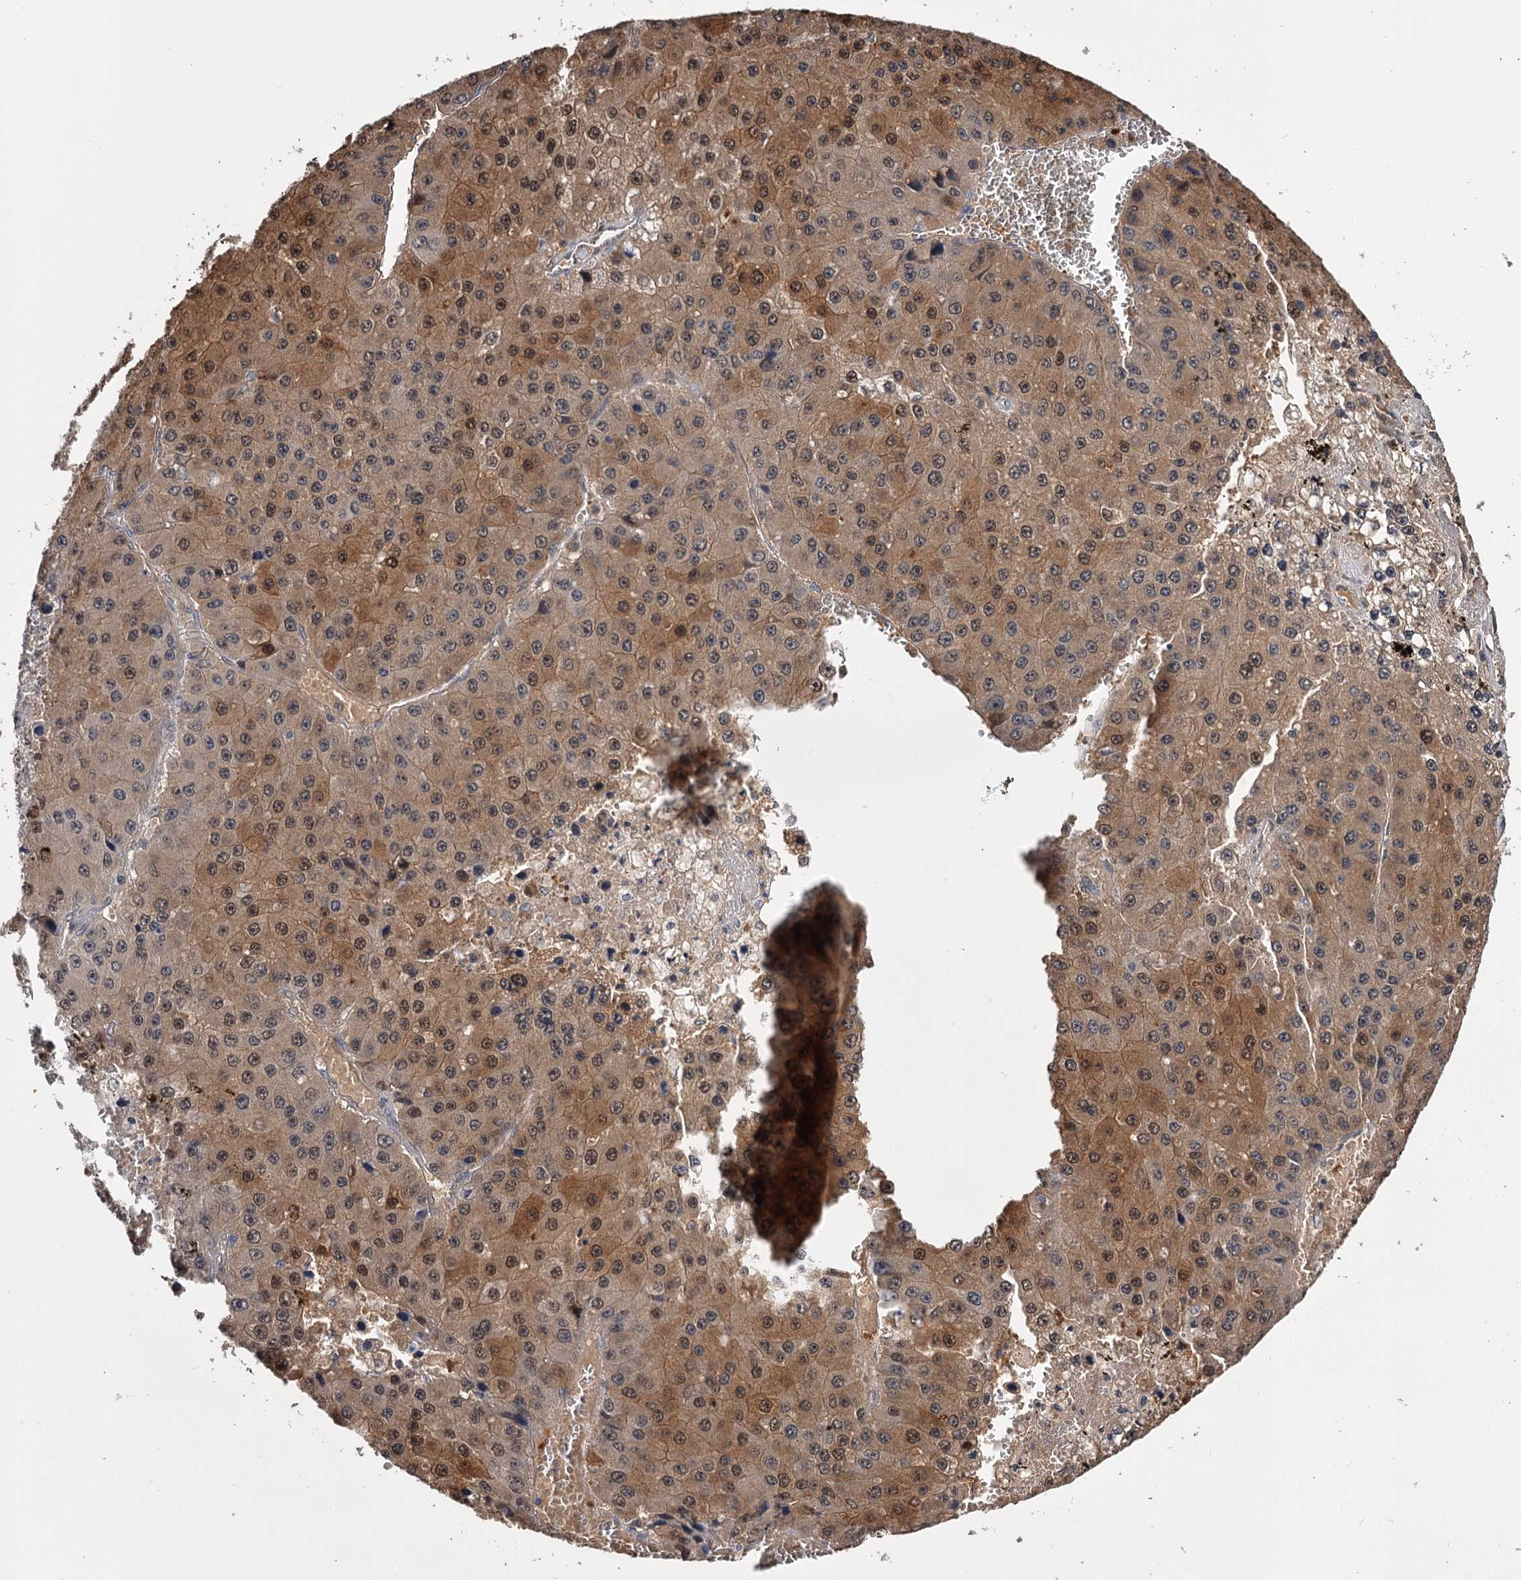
{"staining": {"intensity": "moderate", "quantity": ">75%", "location": "cytoplasmic/membranous,nuclear"}, "tissue": "liver cancer", "cell_type": "Tumor cells", "image_type": "cancer", "snomed": [{"axis": "morphology", "description": "Carcinoma, Hepatocellular, NOS"}, {"axis": "topography", "description": "Liver"}], "caption": "The immunohistochemical stain highlights moderate cytoplasmic/membranous and nuclear expression in tumor cells of liver hepatocellular carcinoma tissue. (IHC, brightfield microscopy, high magnification).", "gene": "GSTO1", "patient": {"sex": "female", "age": 73}}